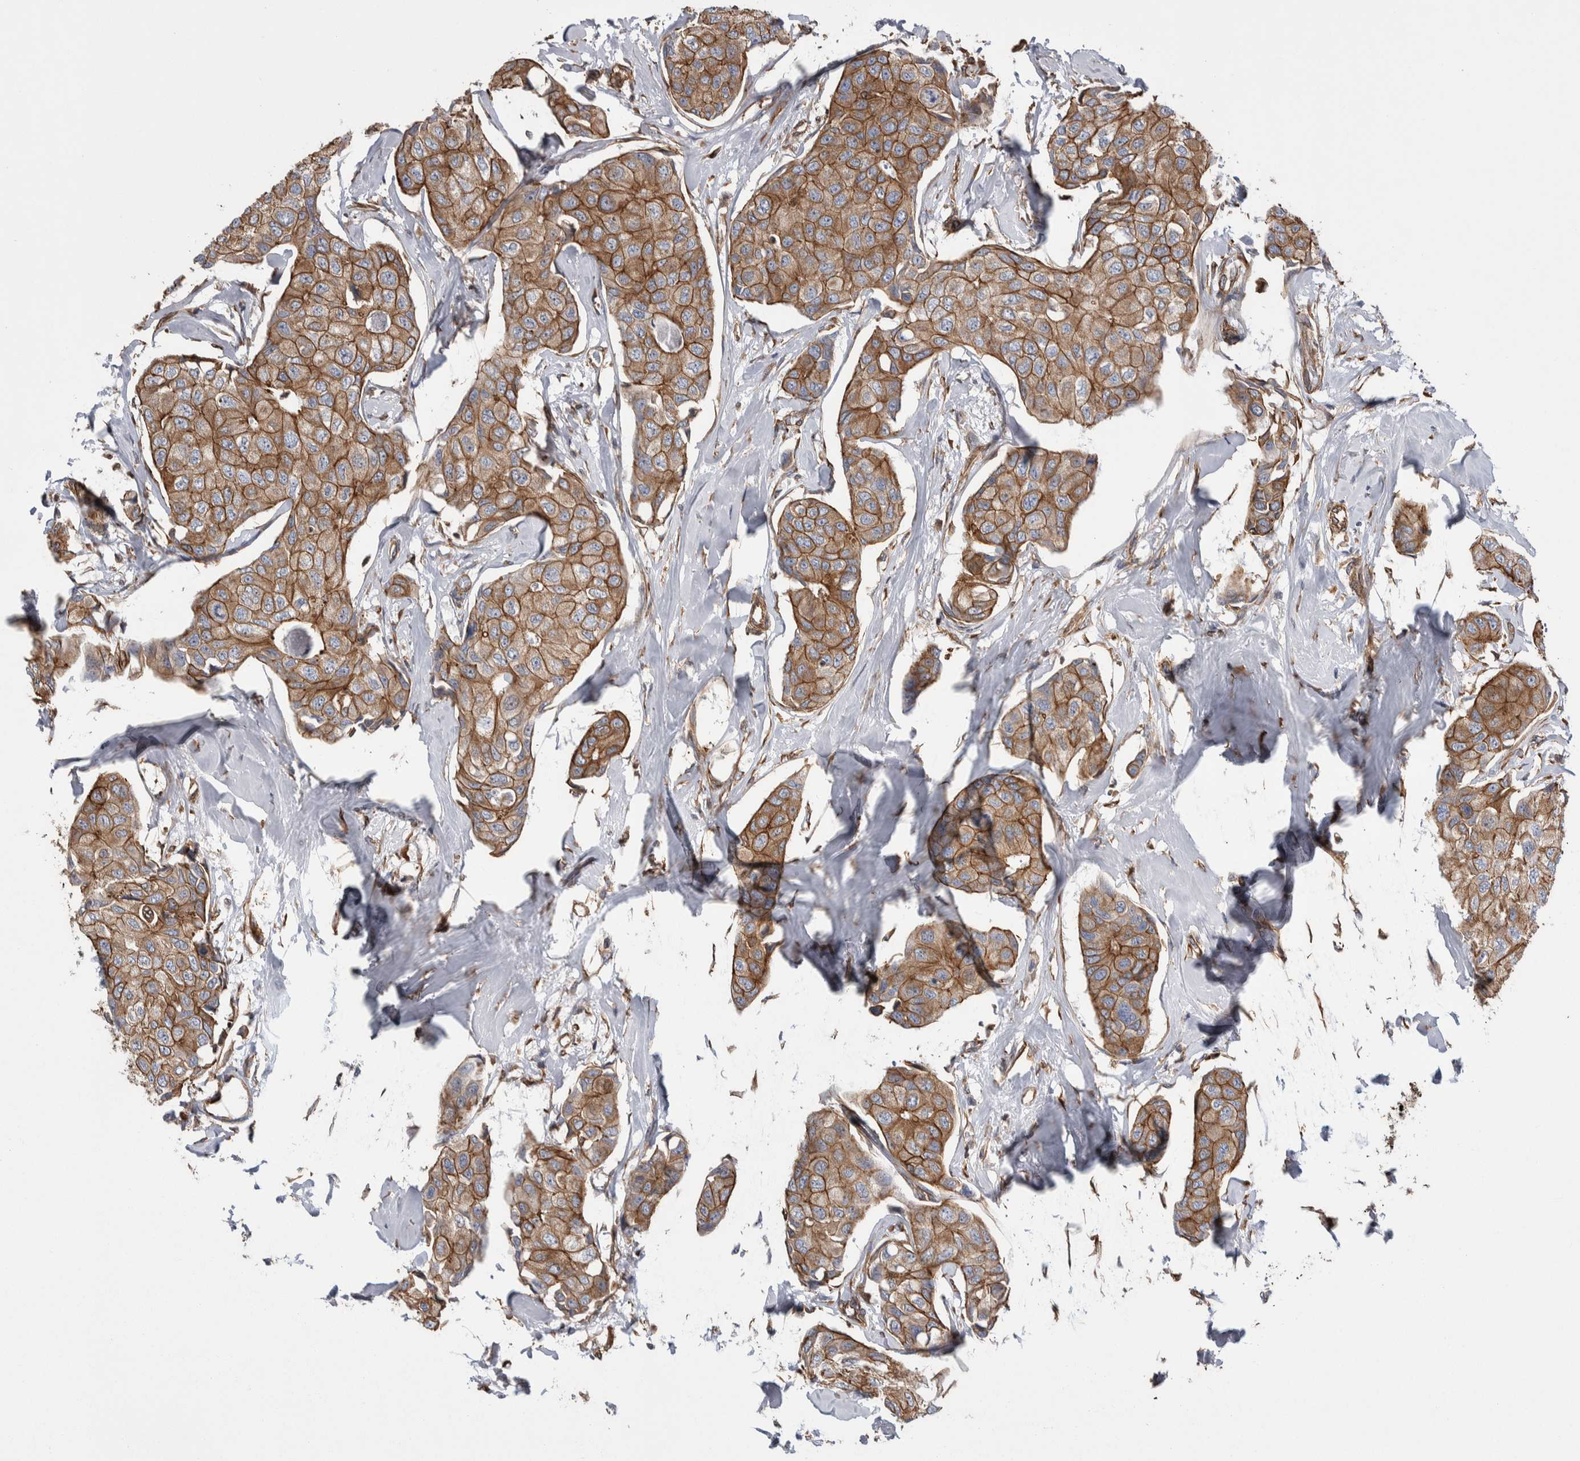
{"staining": {"intensity": "moderate", "quantity": ">75%", "location": "cytoplasmic/membranous"}, "tissue": "breast cancer", "cell_type": "Tumor cells", "image_type": "cancer", "snomed": [{"axis": "morphology", "description": "Duct carcinoma"}, {"axis": "topography", "description": "Breast"}], "caption": "Immunohistochemical staining of breast cancer (invasive ductal carcinoma) reveals medium levels of moderate cytoplasmic/membranous staining in approximately >75% of tumor cells. (DAB (3,3'-diaminobenzidine) IHC with brightfield microscopy, high magnification).", "gene": "KIF12", "patient": {"sex": "female", "age": 80}}